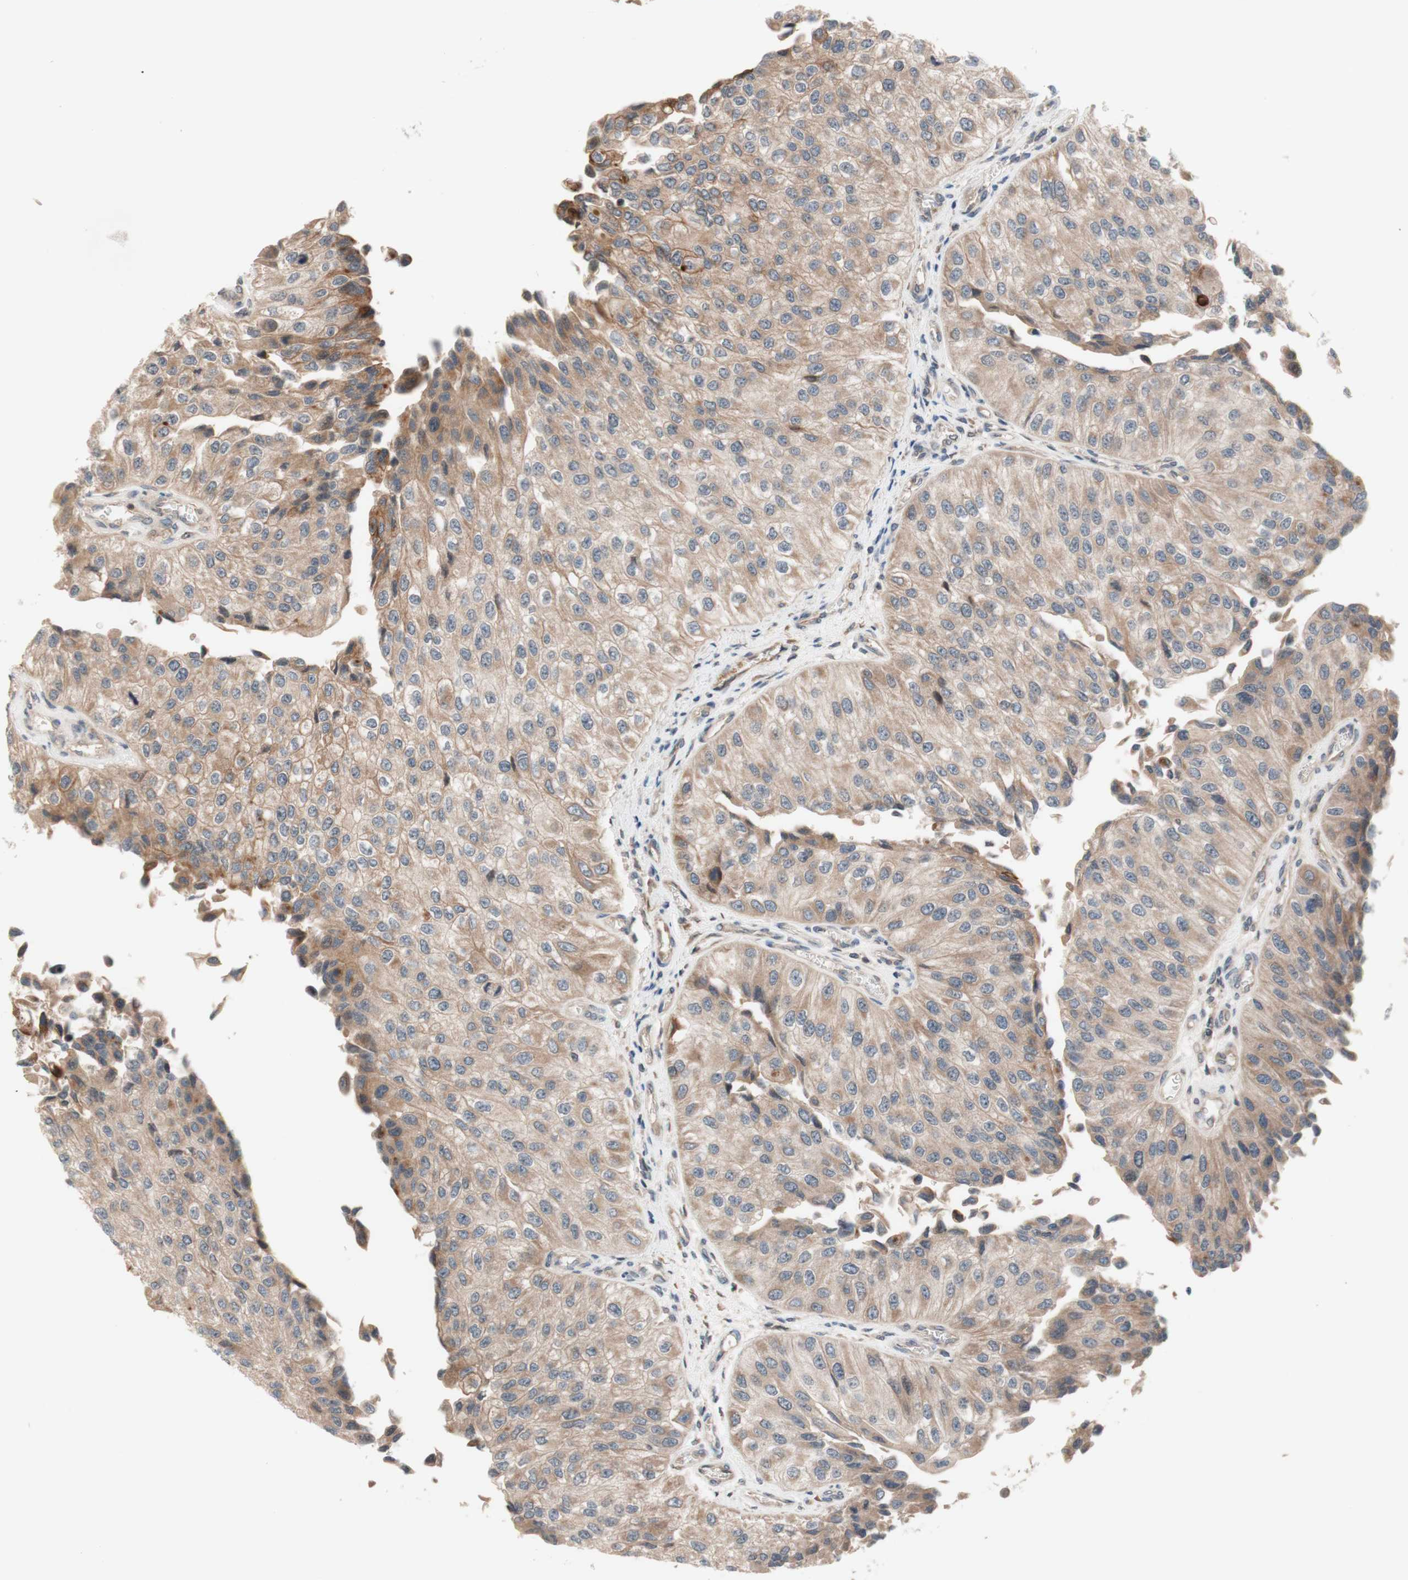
{"staining": {"intensity": "moderate", "quantity": ">75%", "location": "cytoplasmic/membranous"}, "tissue": "urothelial cancer", "cell_type": "Tumor cells", "image_type": "cancer", "snomed": [{"axis": "morphology", "description": "Urothelial carcinoma, High grade"}, {"axis": "topography", "description": "Kidney"}, {"axis": "topography", "description": "Urinary bladder"}], "caption": "Immunohistochemical staining of high-grade urothelial carcinoma shows medium levels of moderate cytoplasmic/membranous protein expression in approximately >75% of tumor cells. (DAB (3,3'-diaminobenzidine) IHC with brightfield microscopy, high magnification).", "gene": "CD55", "patient": {"sex": "male", "age": 77}}